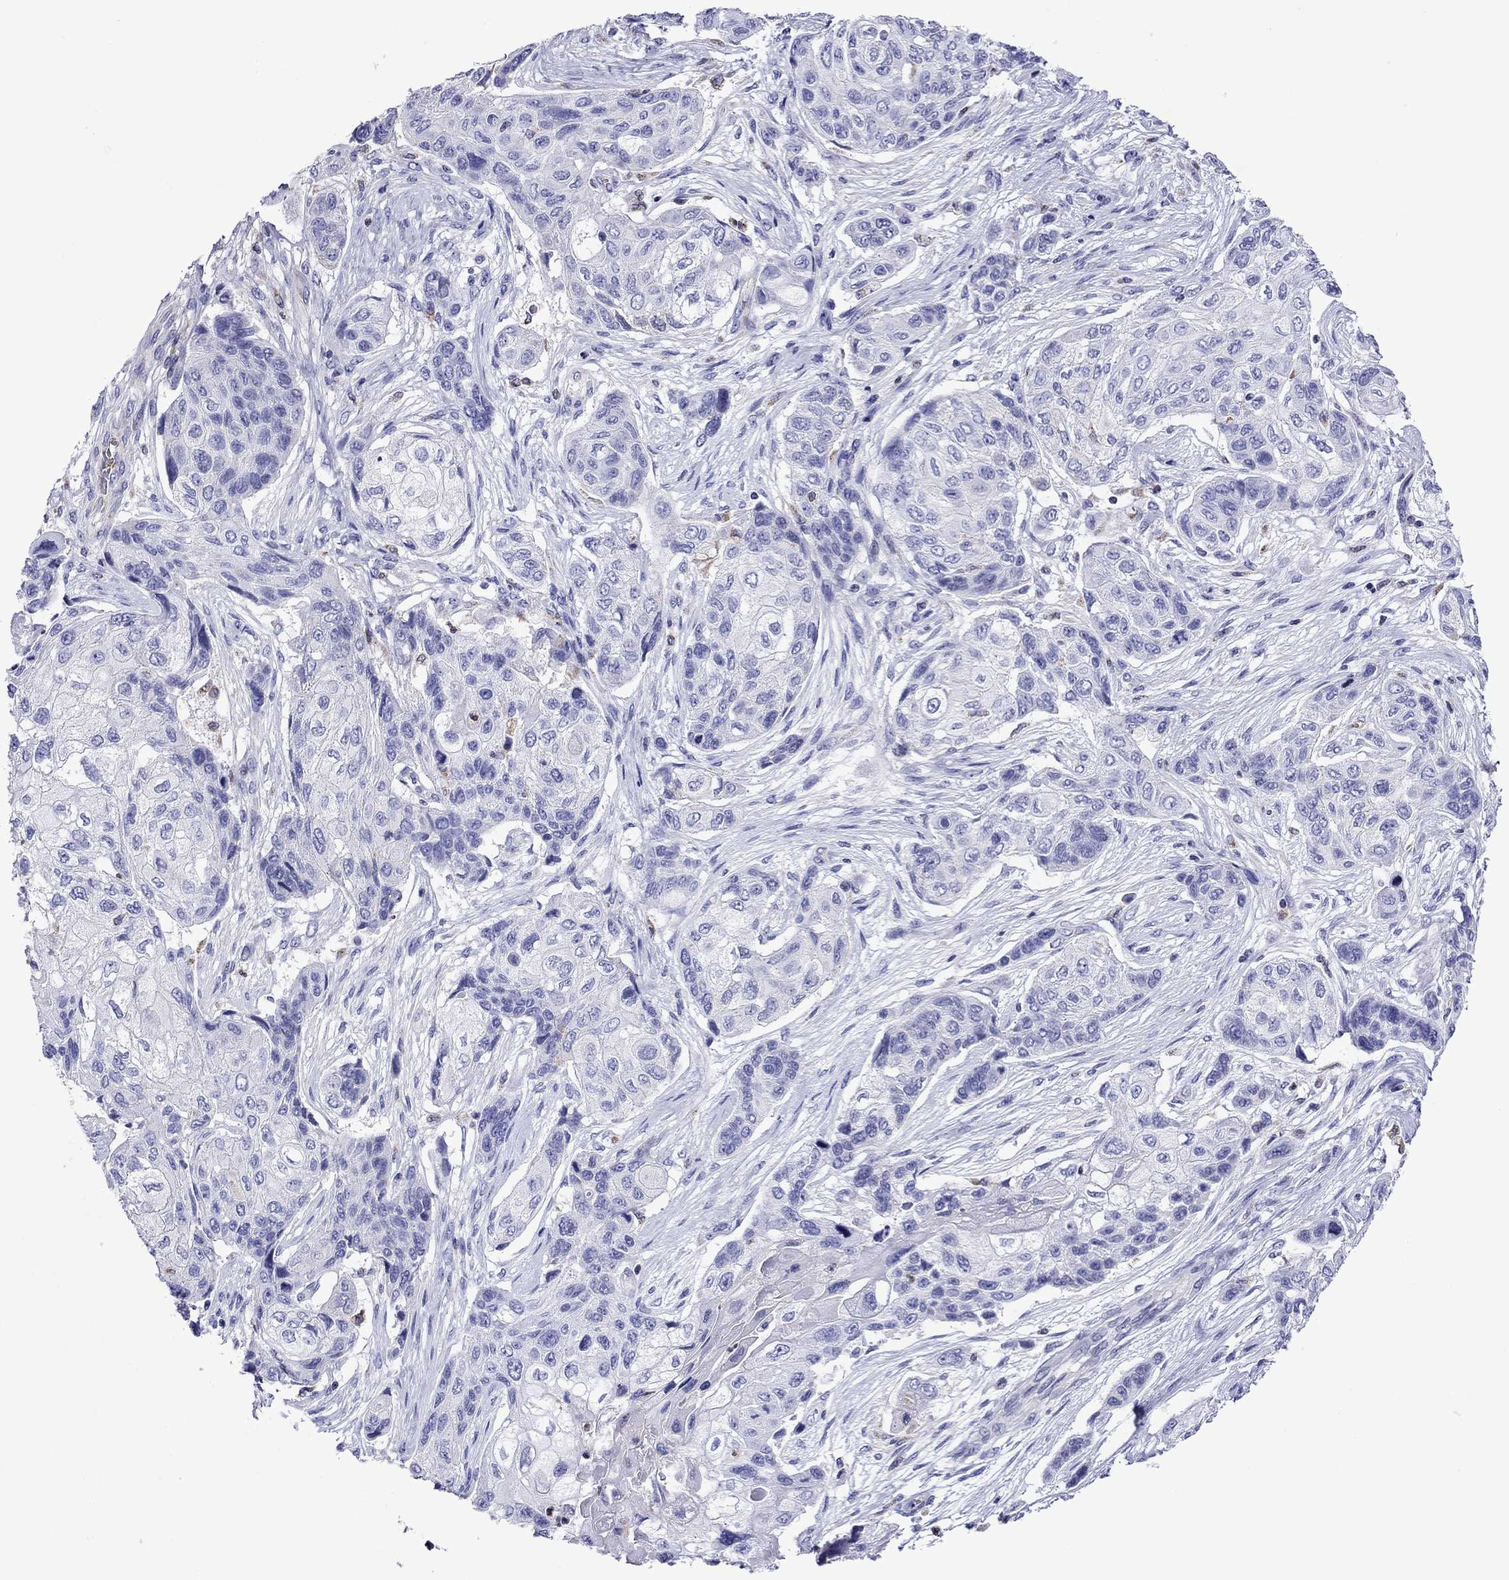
{"staining": {"intensity": "negative", "quantity": "none", "location": "none"}, "tissue": "lung cancer", "cell_type": "Tumor cells", "image_type": "cancer", "snomed": [{"axis": "morphology", "description": "Squamous cell carcinoma, NOS"}, {"axis": "topography", "description": "Lung"}], "caption": "Immunohistochemistry histopathology image of neoplastic tissue: squamous cell carcinoma (lung) stained with DAB (3,3'-diaminobenzidine) displays no significant protein staining in tumor cells. (DAB (3,3'-diaminobenzidine) immunohistochemistry visualized using brightfield microscopy, high magnification).", "gene": "SCG2", "patient": {"sex": "male", "age": 69}}